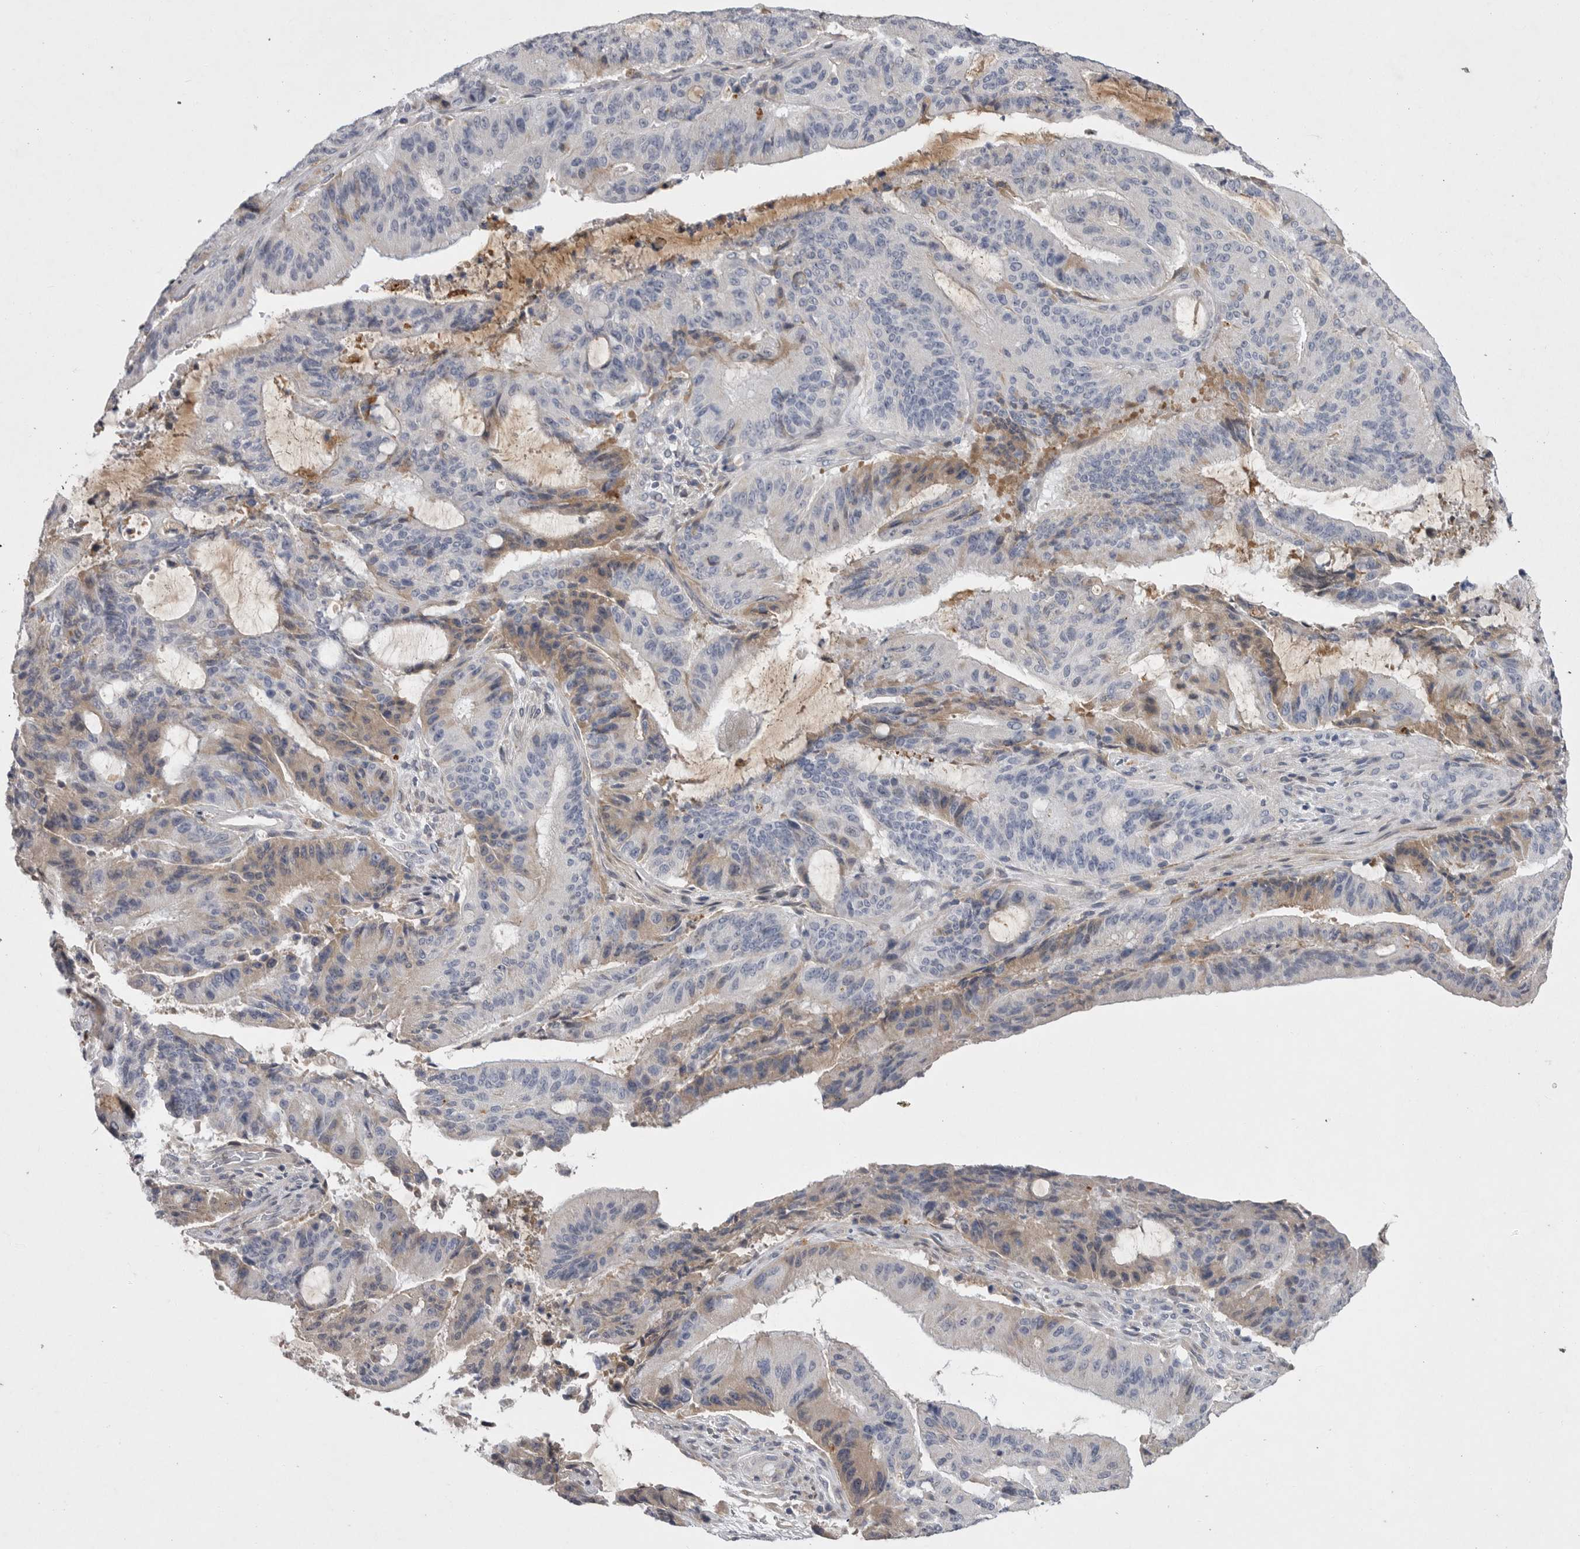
{"staining": {"intensity": "weak", "quantity": "<25%", "location": "cytoplasmic/membranous"}, "tissue": "liver cancer", "cell_type": "Tumor cells", "image_type": "cancer", "snomed": [{"axis": "morphology", "description": "Normal tissue, NOS"}, {"axis": "morphology", "description": "Cholangiocarcinoma"}, {"axis": "topography", "description": "Liver"}, {"axis": "topography", "description": "Peripheral nerve tissue"}], "caption": "Tumor cells show no significant positivity in cholangiocarcinoma (liver). Nuclei are stained in blue.", "gene": "CRP", "patient": {"sex": "female", "age": 73}}